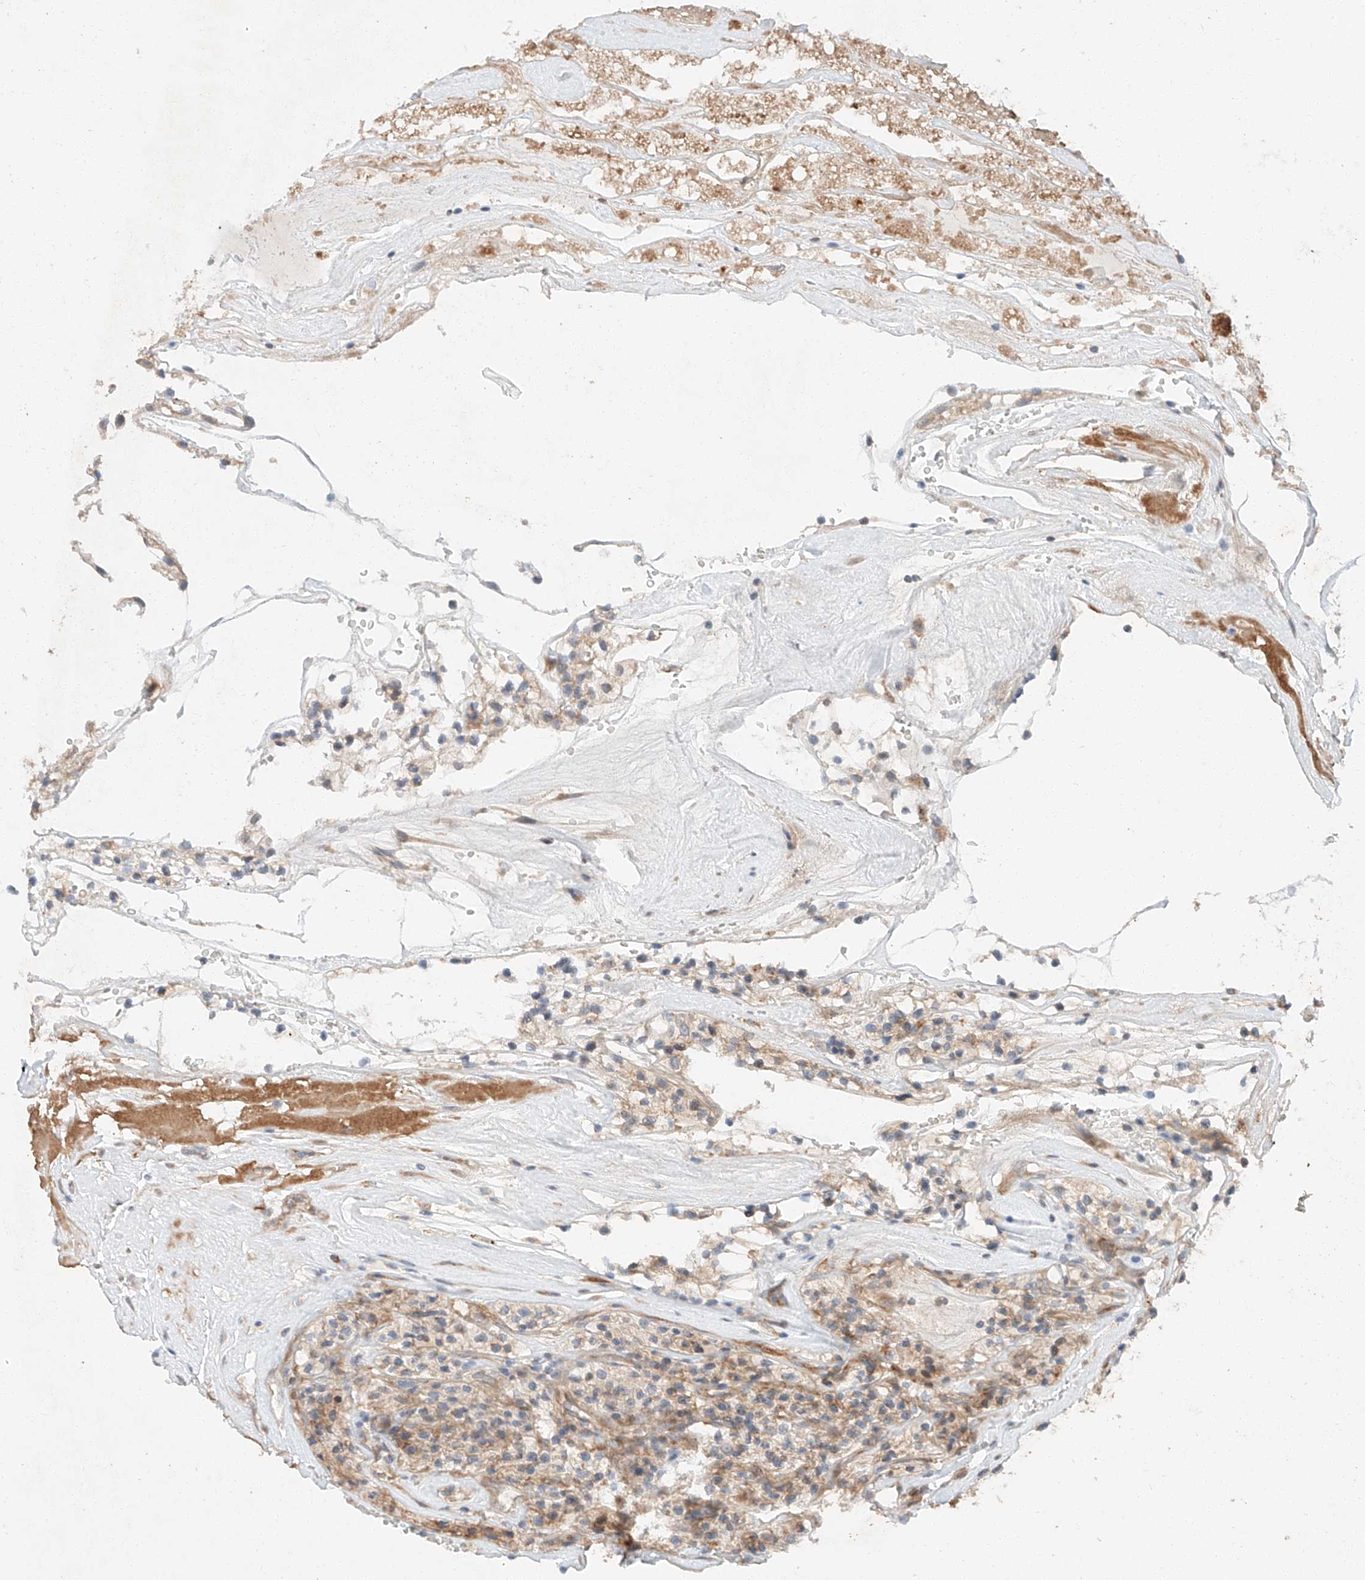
{"staining": {"intensity": "weak", "quantity": ">75%", "location": "cytoplasmic/membranous"}, "tissue": "renal cancer", "cell_type": "Tumor cells", "image_type": "cancer", "snomed": [{"axis": "morphology", "description": "Adenocarcinoma, NOS"}, {"axis": "topography", "description": "Kidney"}], "caption": "This is an image of IHC staining of renal cancer, which shows weak expression in the cytoplasmic/membranous of tumor cells.", "gene": "XPNPEP1", "patient": {"sex": "female", "age": 57}}